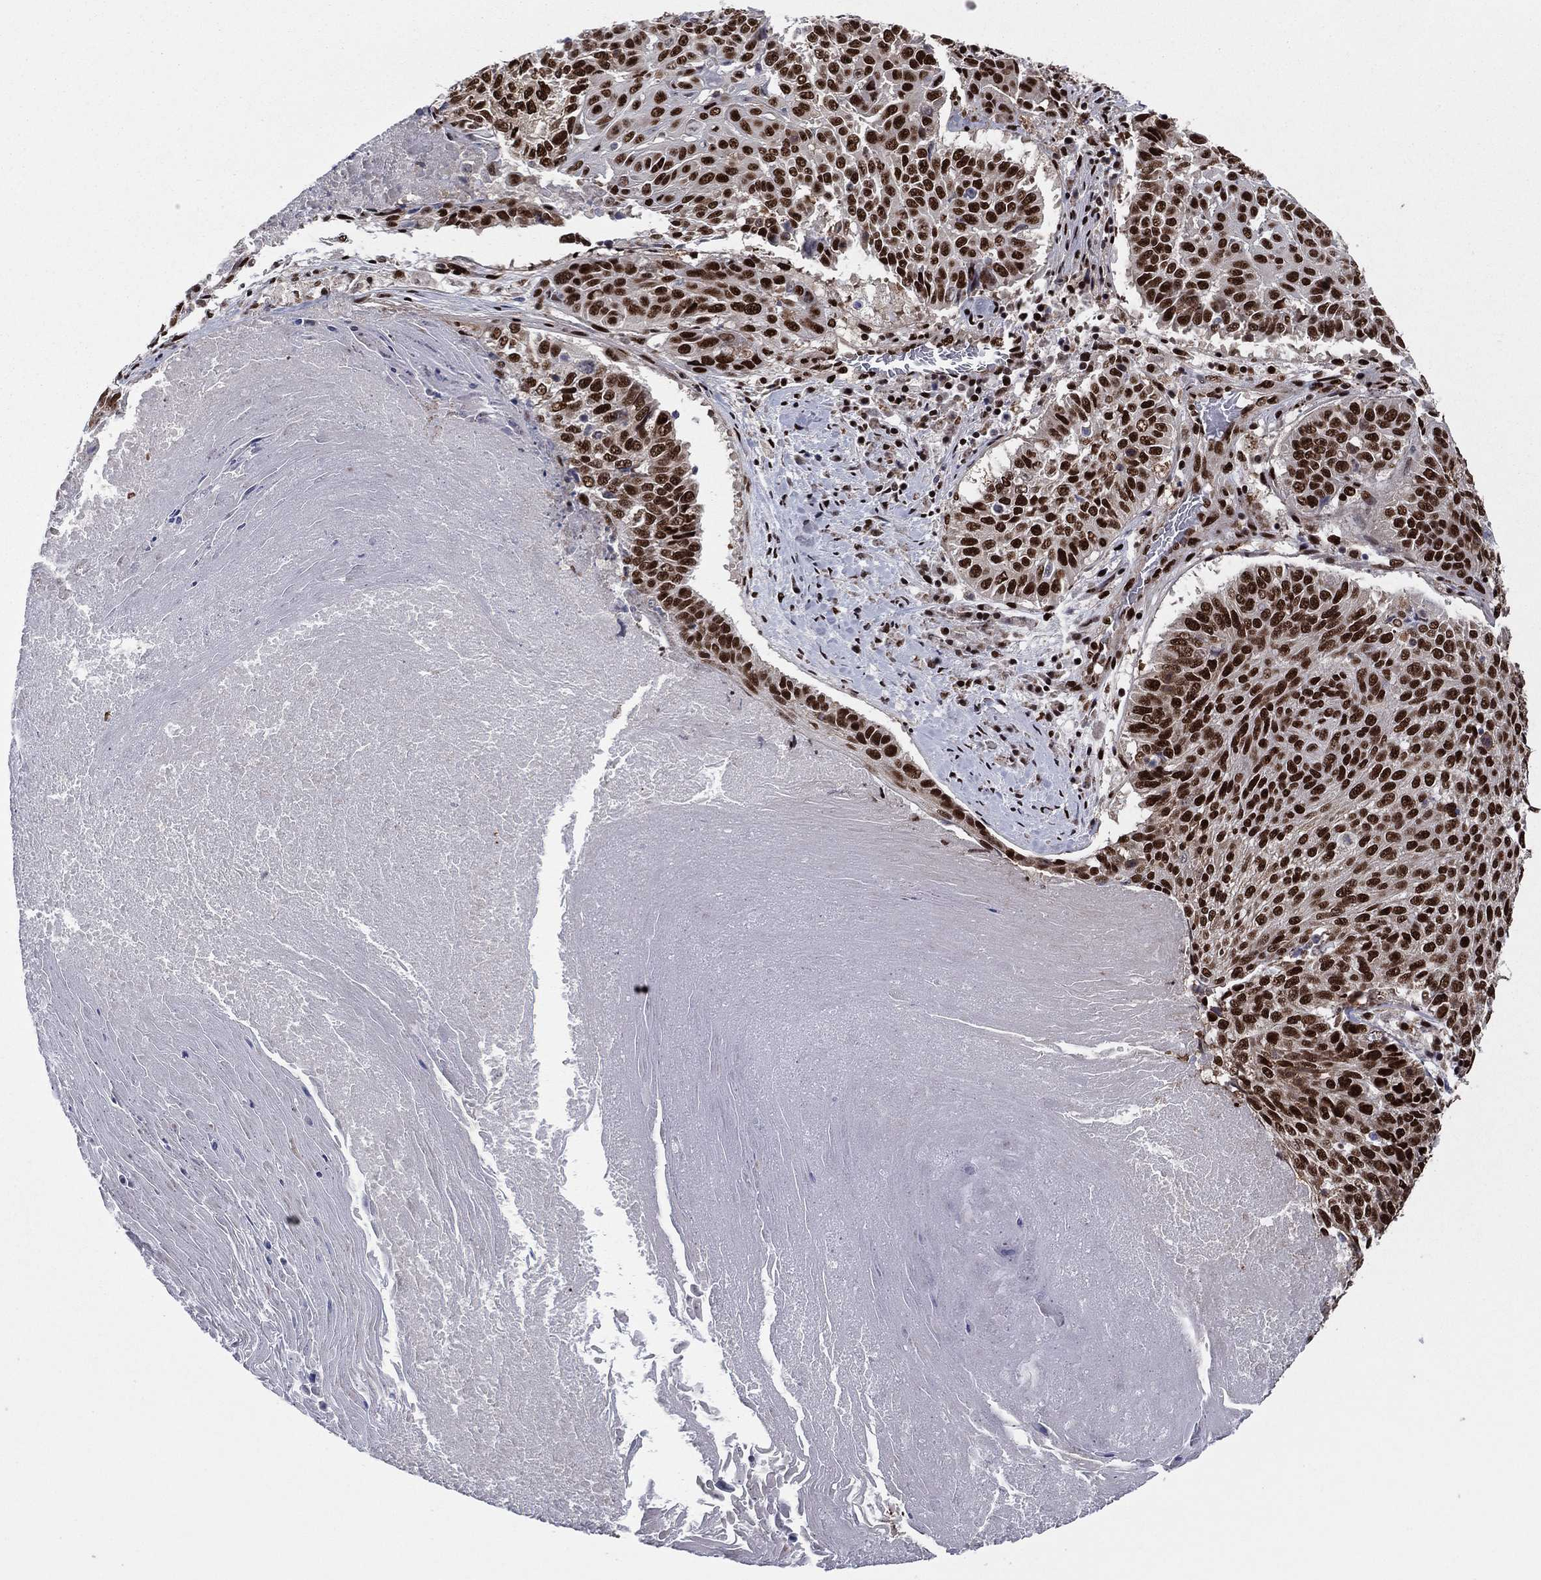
{"staining": {"intensity": "strong", "quantity": ">75%", "location": "nuclear"}, "tissue": "lung cancer", "cell_type": "Tumor cells", "image_type": "cancer", "snomed": [{"axis": "morphology", "description": "Squamous cell carcinoma, NOS"}, {"axis": "topography", "description": "Lung"}], "caption": "Immunohistochemical staining of lung cancer (squamous cell carcinoma) shows high levels of strong nuclear staining in about >75% of tumor cells.", "gene": "TP53BP1", "patient": {"sex": "male", "age": 64}}